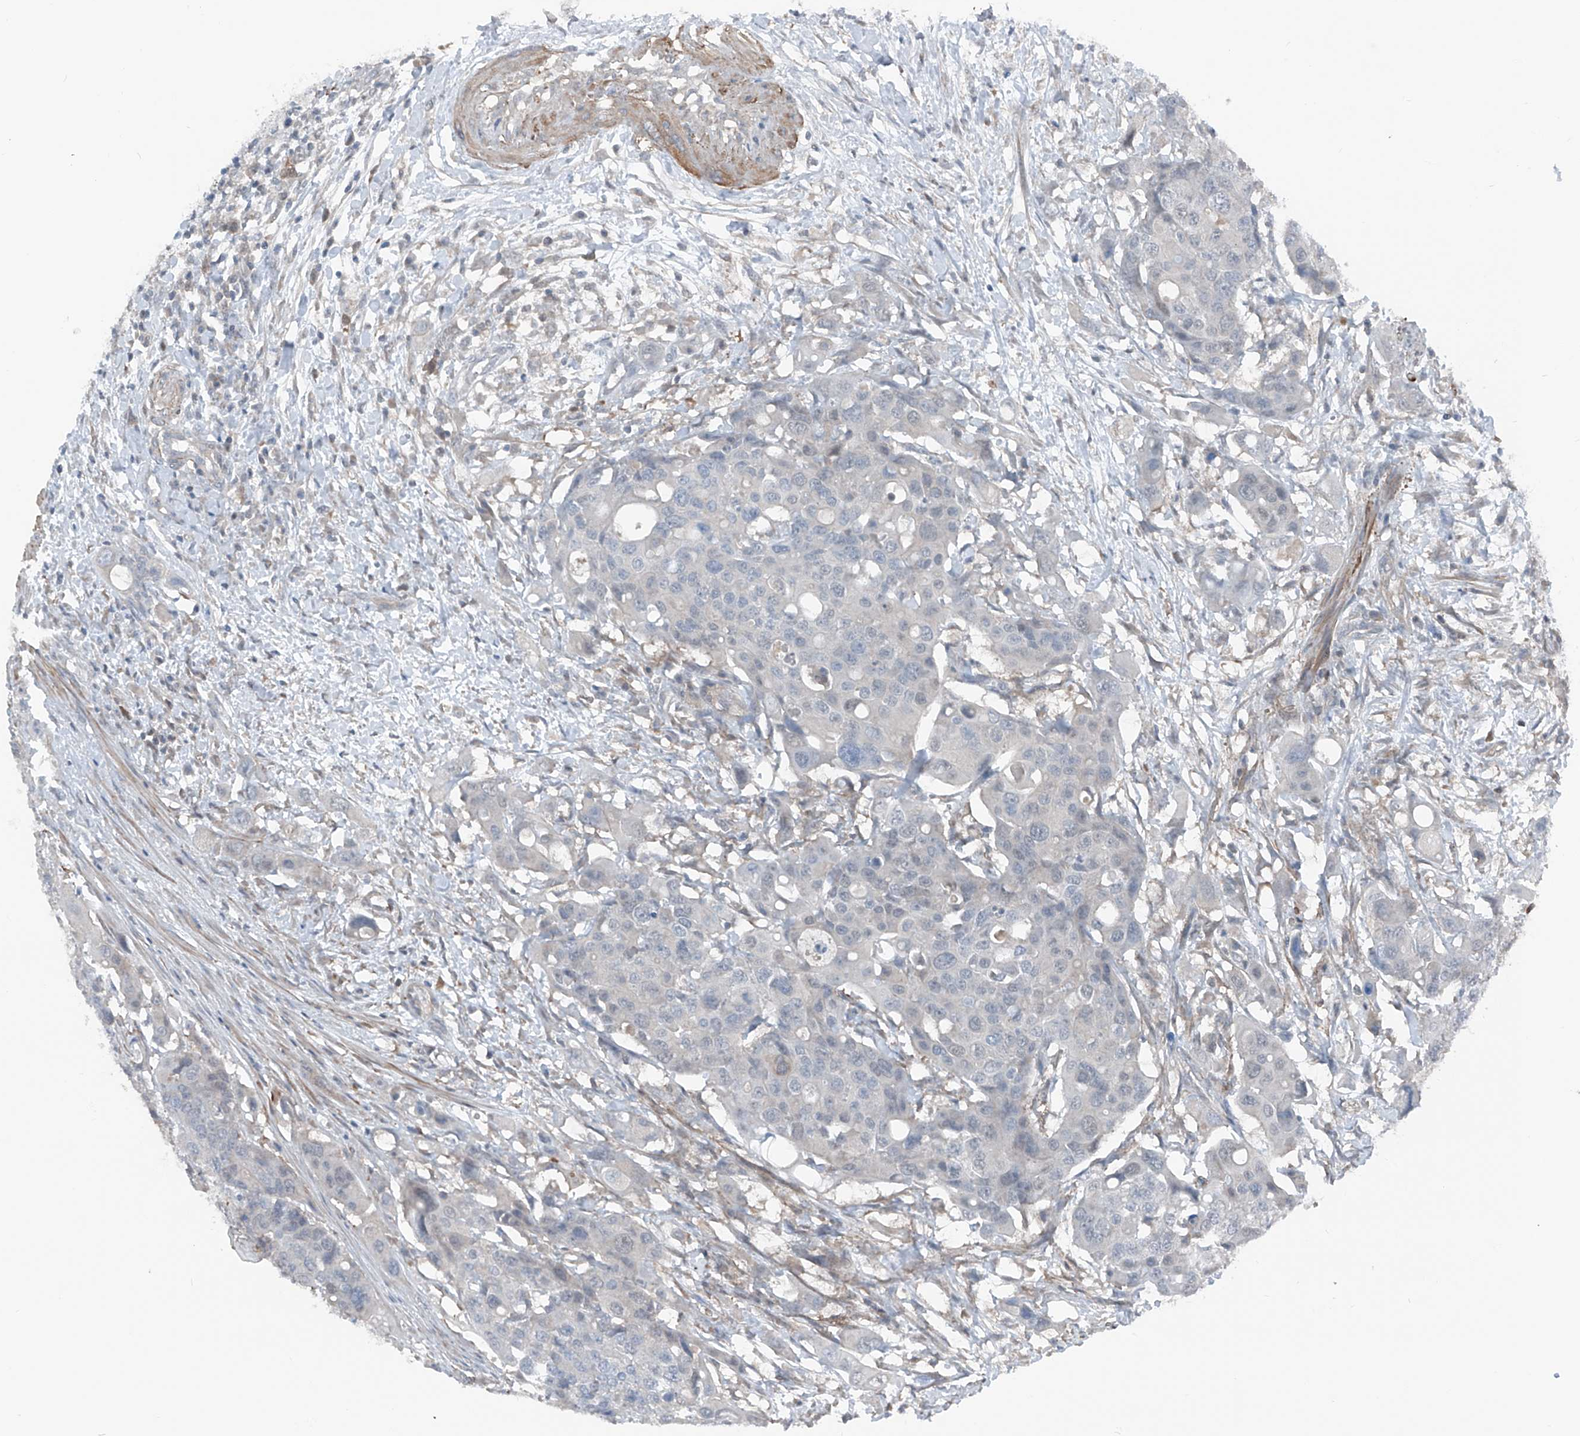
{"staining": {"intensity": "negative", "quantity": "none", "location": "none"}, "tissue": "colorectal cancer", "cell_type": "Tumor cells", "image_type": "cancer", "snomed": [{"axis": "morphology", "description": "Adenocarcinoma, NOS"}, {"axis": "topography", "description": "Colon"}], "caption": "This is an immunohistochemistry (IHC) histopathology image of human colorectal cancer (adenocarcinoma). There is no staining in tumor cells.", "gene": "HSPB11", "patient": {"sex": "male", "age": 77}}